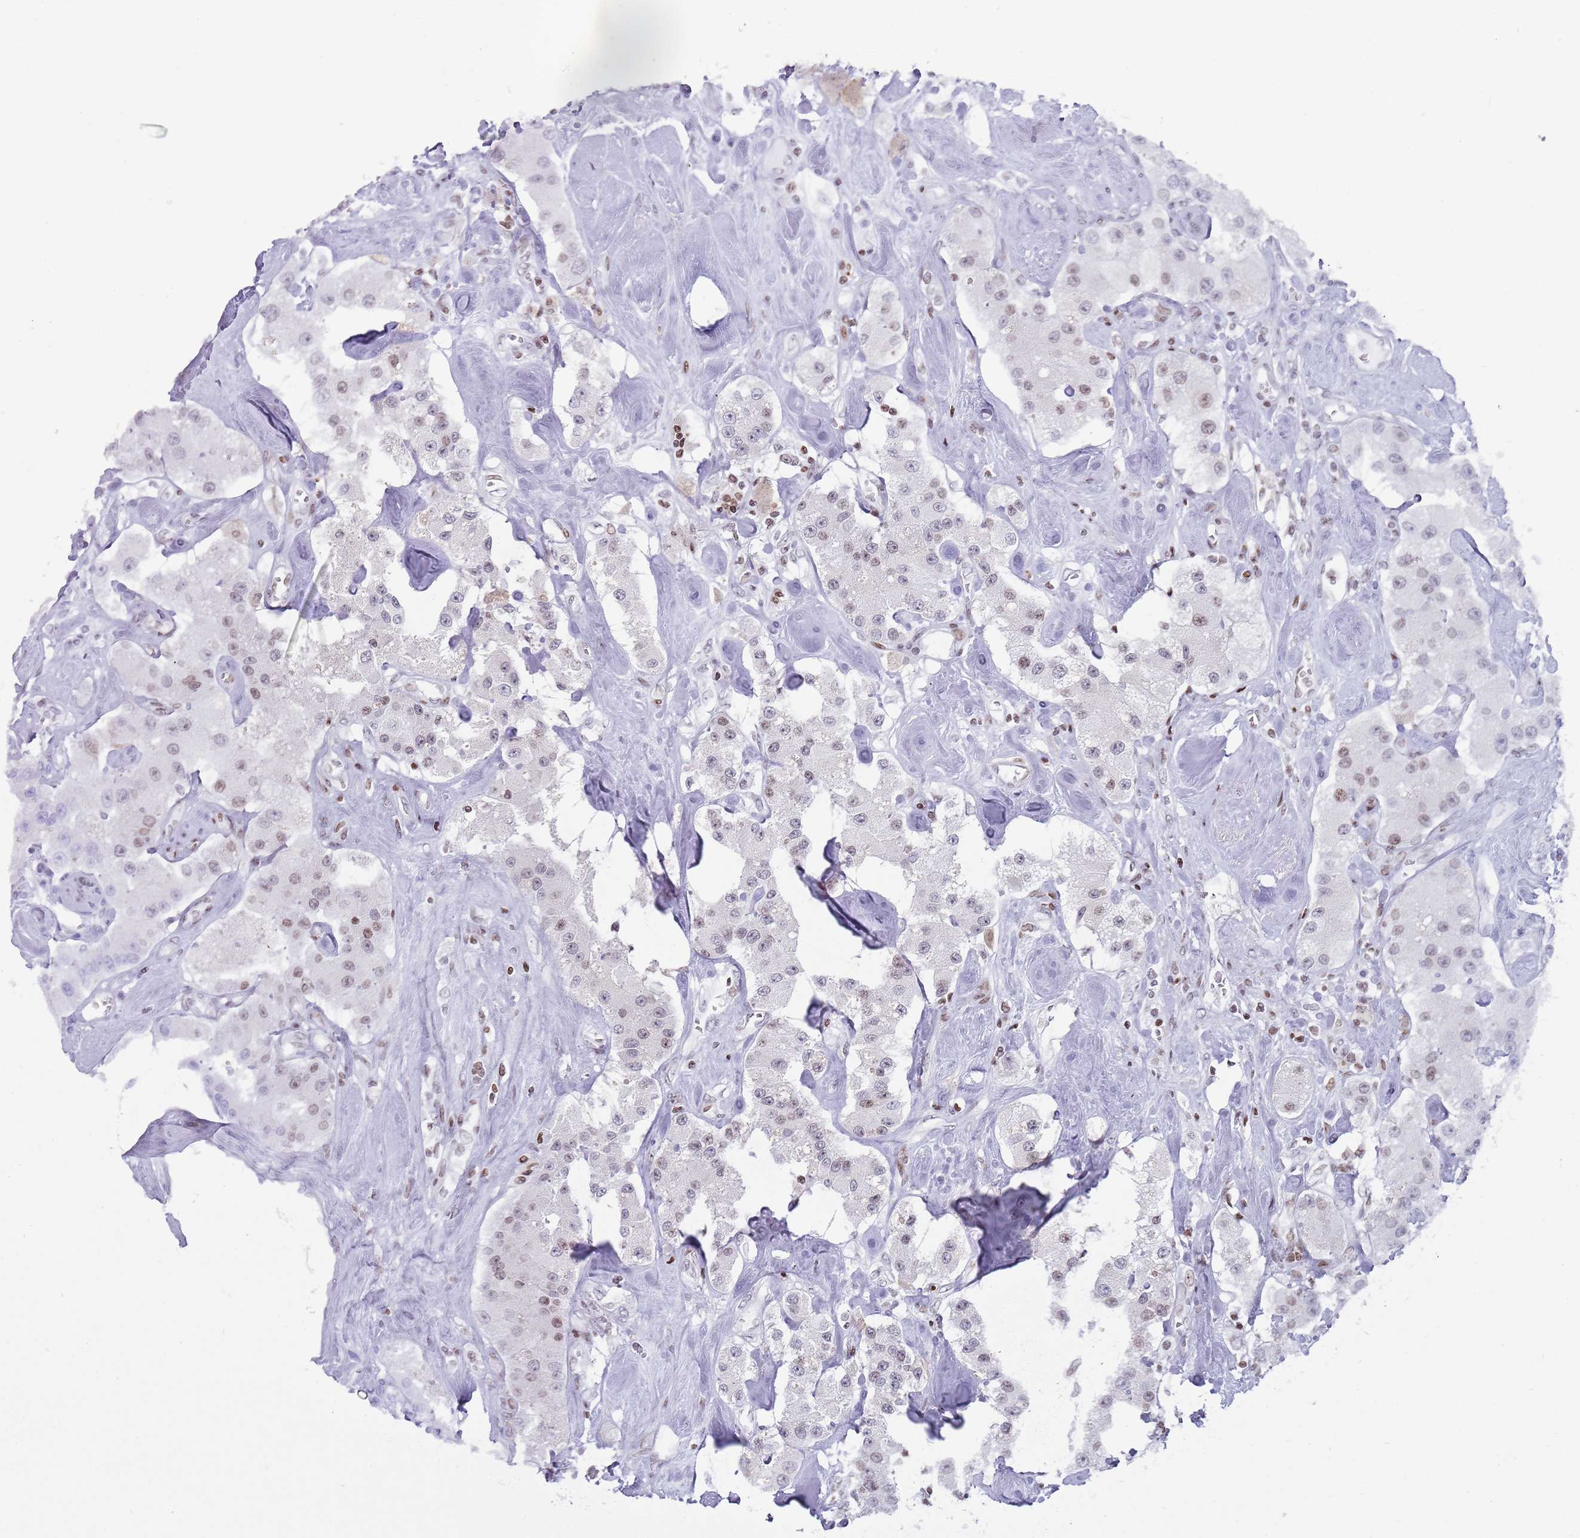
{"staining": {"intensity": "moderate", "quantity": "<25%", "location": "nuclear"}, "tissue": "carcinoid", "cell_type": "Tumor cells", "image_type": "cancer", "snomed": [{"axis": "morphology", "description": "Carcinoid, malignant, NOS"}, {"axis": "topography", "description": "Pancreas"}], "caption": "Immunohistochemistry (IHC) histopathology image of neoplastic tissue: human carcinoid (malignant) stained using immunohistochemistry (IHC) shows low levels of moderate protein expression localized specifically in the nuclear of tumor cells, appearing as a nuclear brown color.", "gene": "HDAC8", "patient": {"sex": "male", "age": 41}}